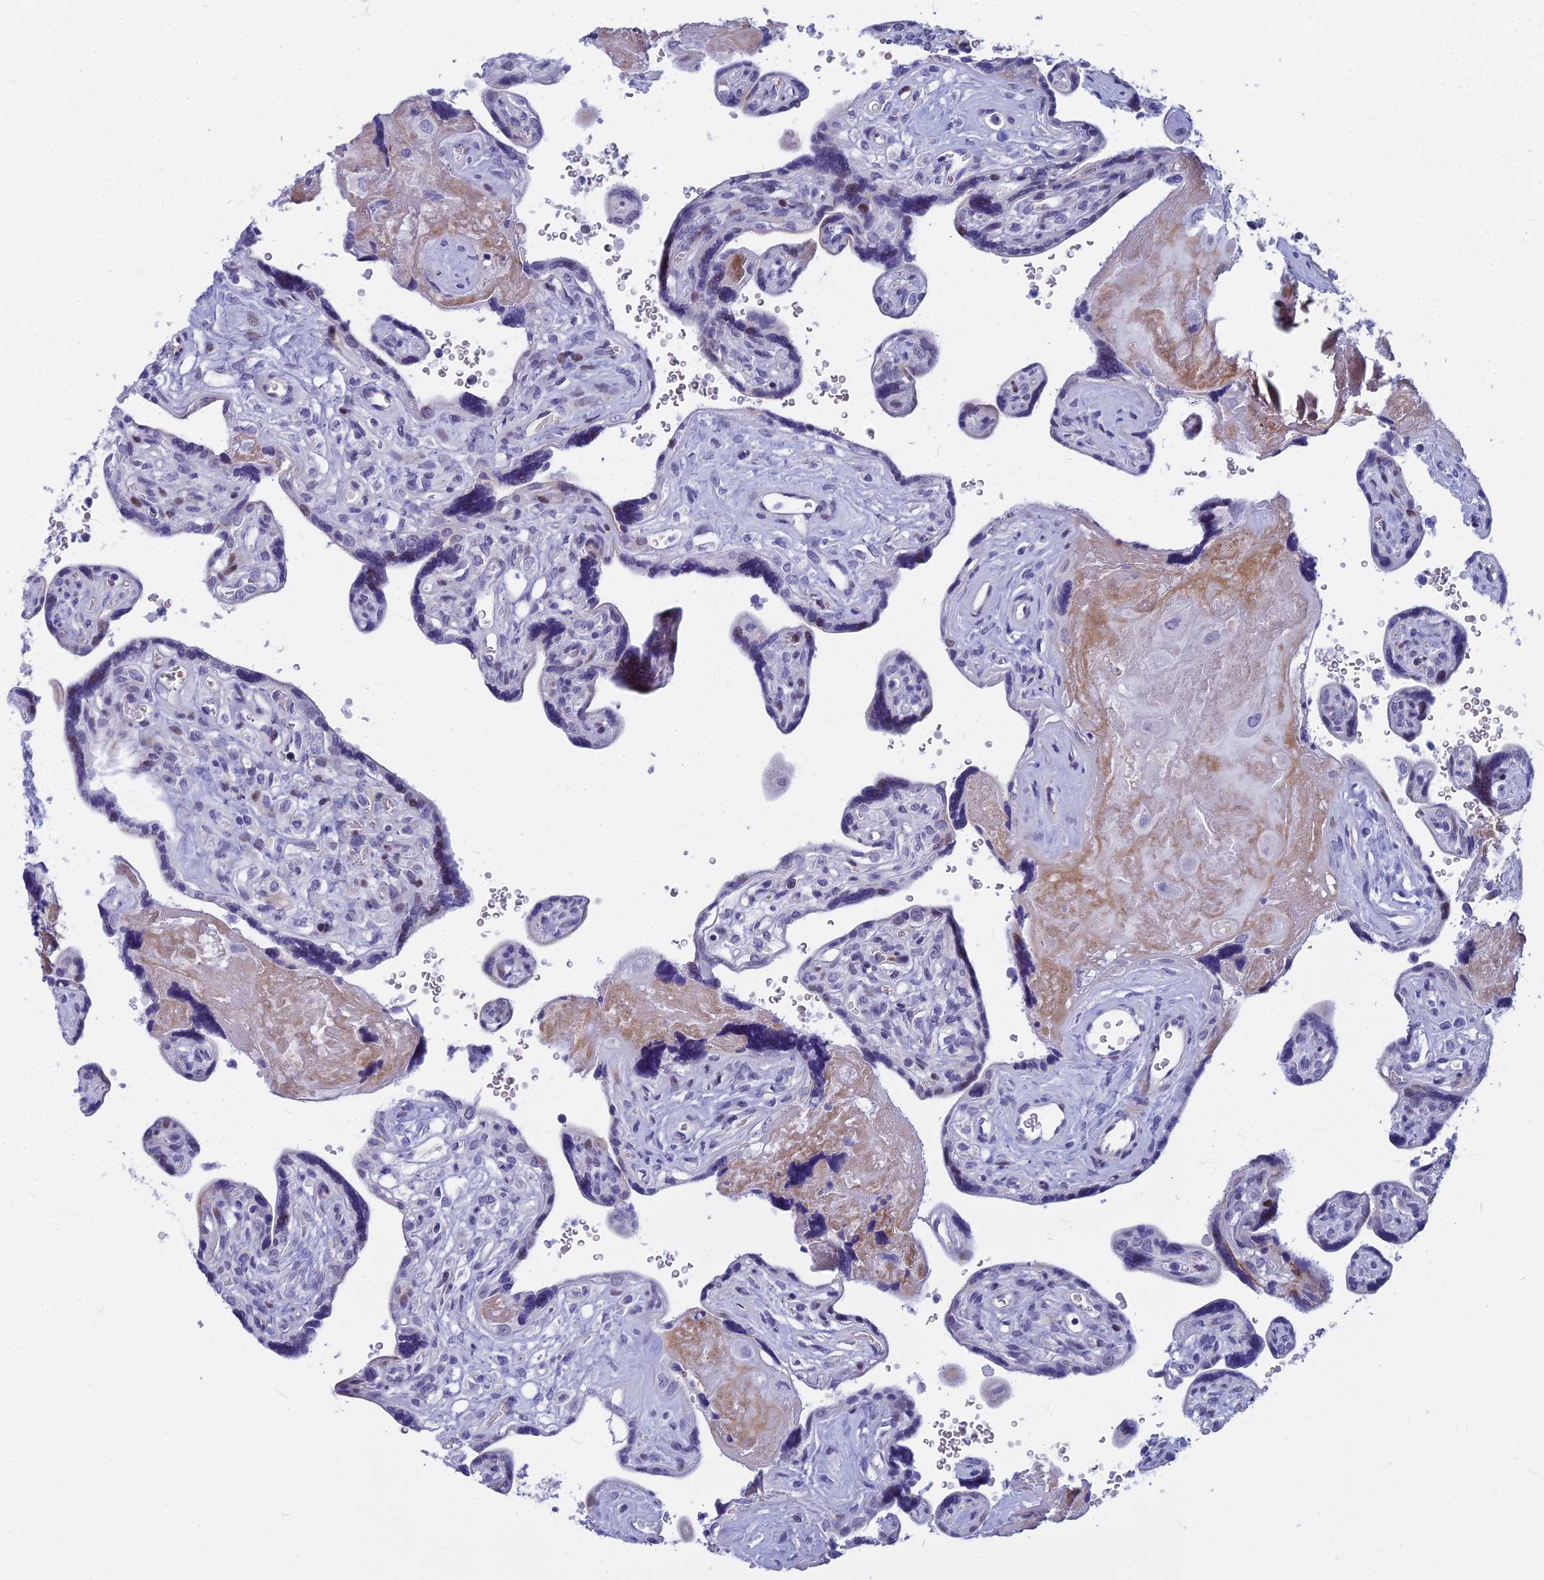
{"staining": {"intensity": "negative", "quantity": "none", "location": "none"}, "tissue": "placenta", "cell_type": "Decidual cells", "image_type": "normal", "snomed": [{"axis": "morphology", "description": "Normal tissue, NOS"}, {"axis": "topography", "description": "Placenta"}], "caption": "Histopathology image shows no significant protein staining in decidual cells of benign placenta.", "gene": "MYBPC2", "patient": {"sex": "female", "age": 39}}